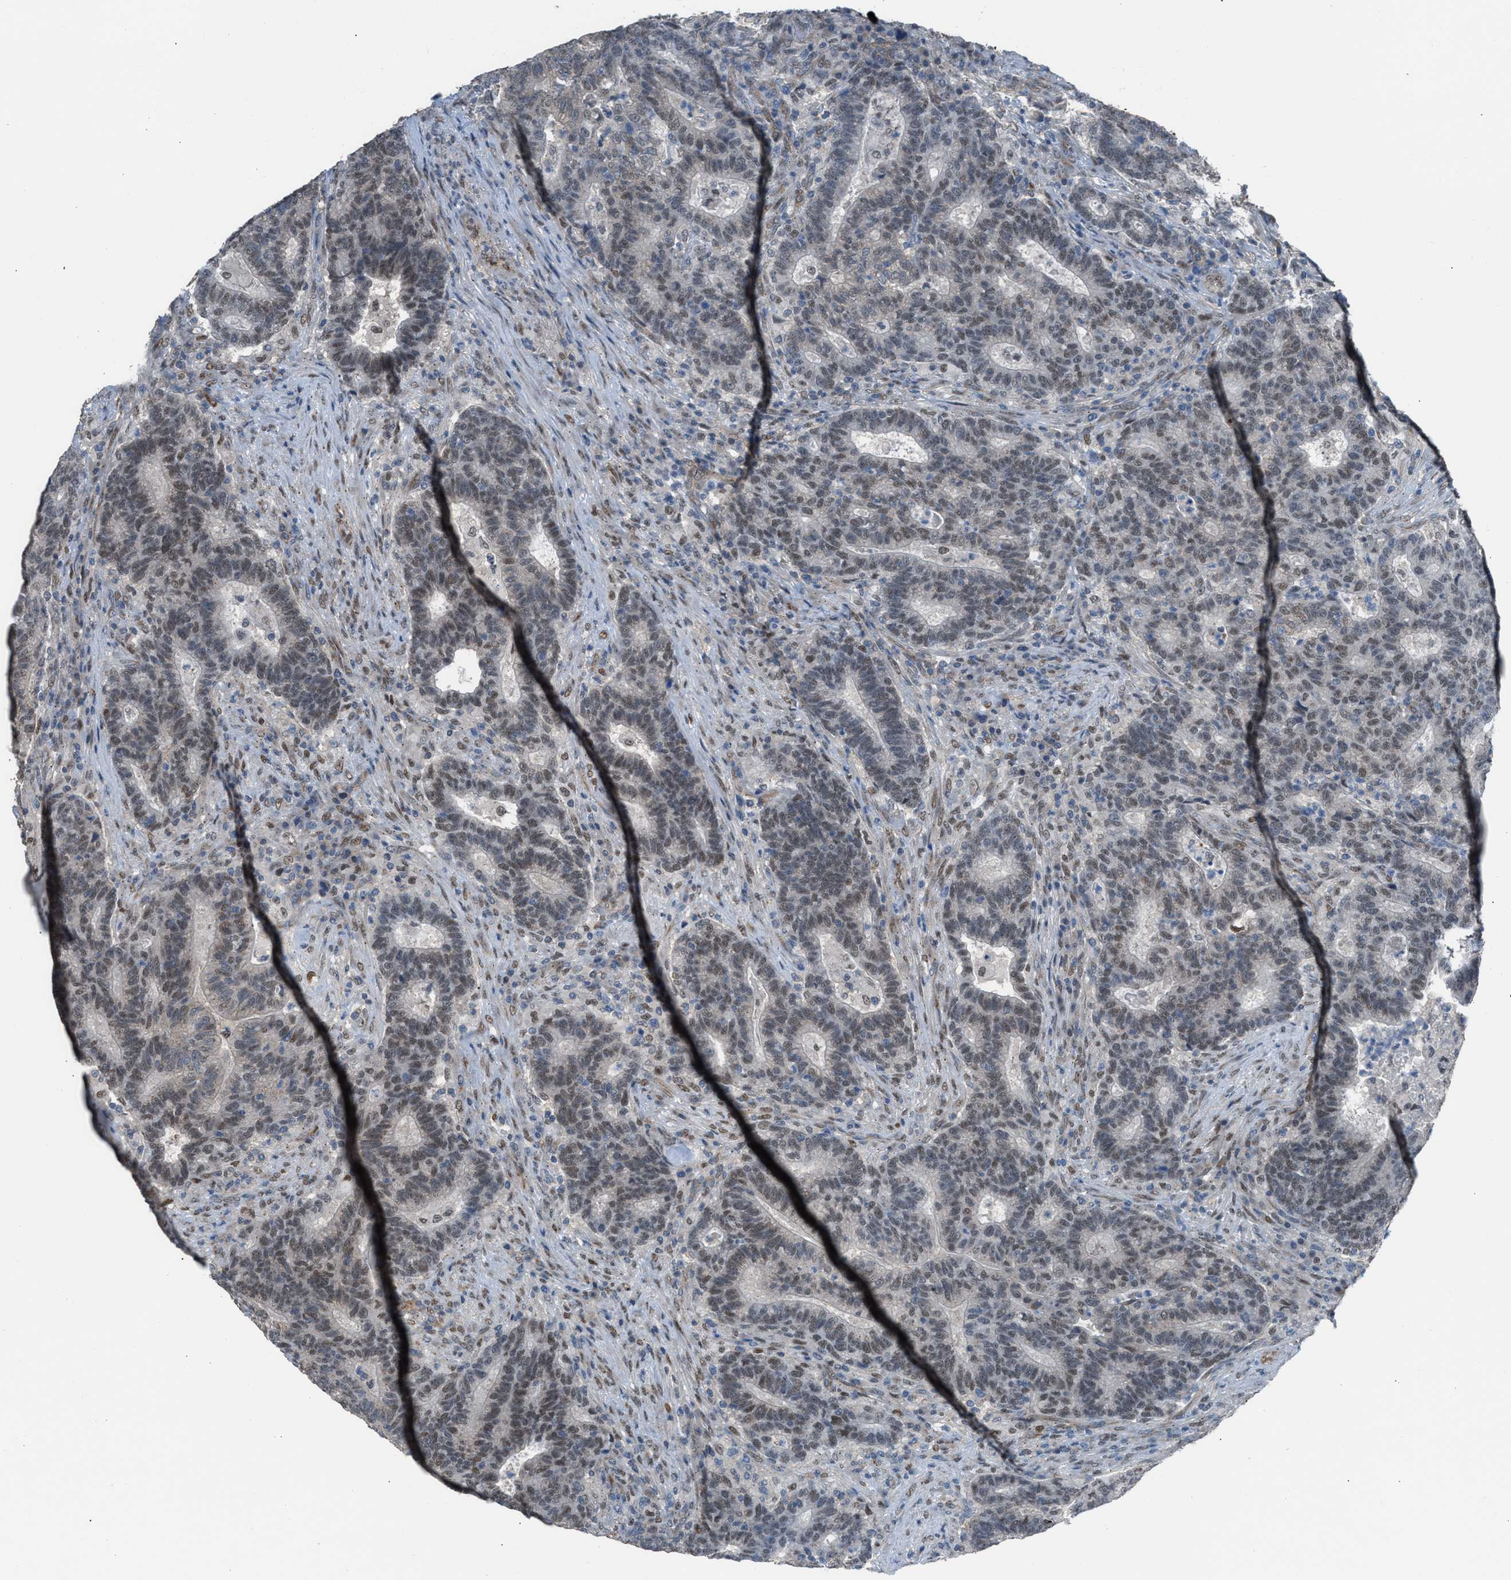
{"staining": {"intensity": "weak", "quantity": ">75%", "location": "nuclear"}, "tissue": "colorectal cancer", "cell_type": "Tumor cells", "image_type": "cancer", "snomed": [{"axis": "morphology", "description": "Adenocarcinoma, NOS"}, {"axis": "topography", "description": "Colon"}], "caption": "Adenocarcinoma (colorectal) stained with a brown dye displays weak nuclear positive expression in approximately >75% of tumor cells.", "gene": "CRTC1", "patient": {"sex": "female", "age": 75}}